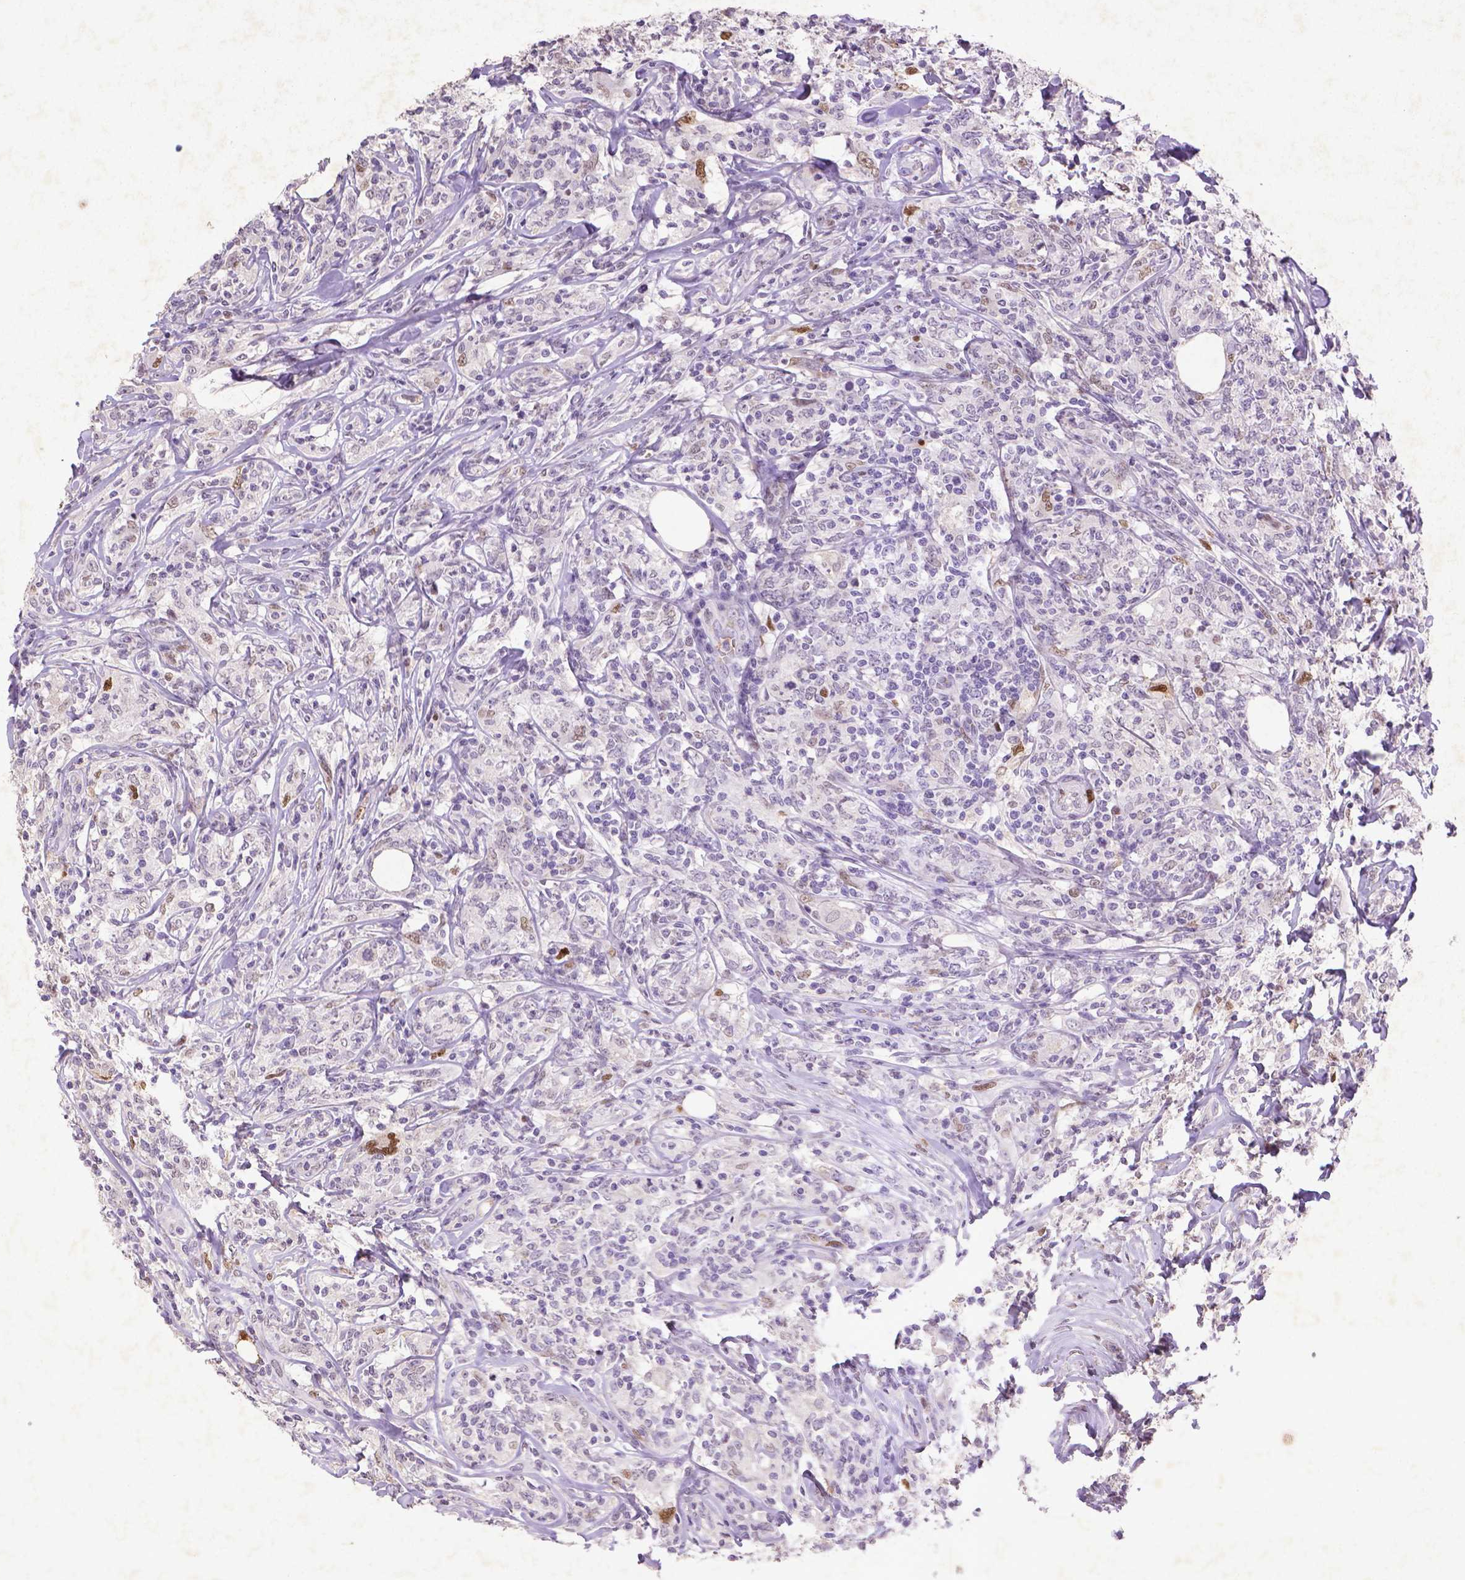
{"staining": {"intensity": "negative", "quantity": "none", "location": "none"}, "tissue": "lymphoma", "cell_type": "Tumor cells", "image_type": "cancer", "snomed": [{"axis": "morphology", "description": "Malignant lymphoma, non-Hodgkin's type, High grade"}, {"axis": "topography", "description": "Lymph node"}], "caption": "Immunohistochemistry photomicrograph of lymphoma stained for a protein (brown), which demonstrates no expression in tumor cells.", "gene": "CDKN1A", "patient": {"sex": "female", "age": 84}}